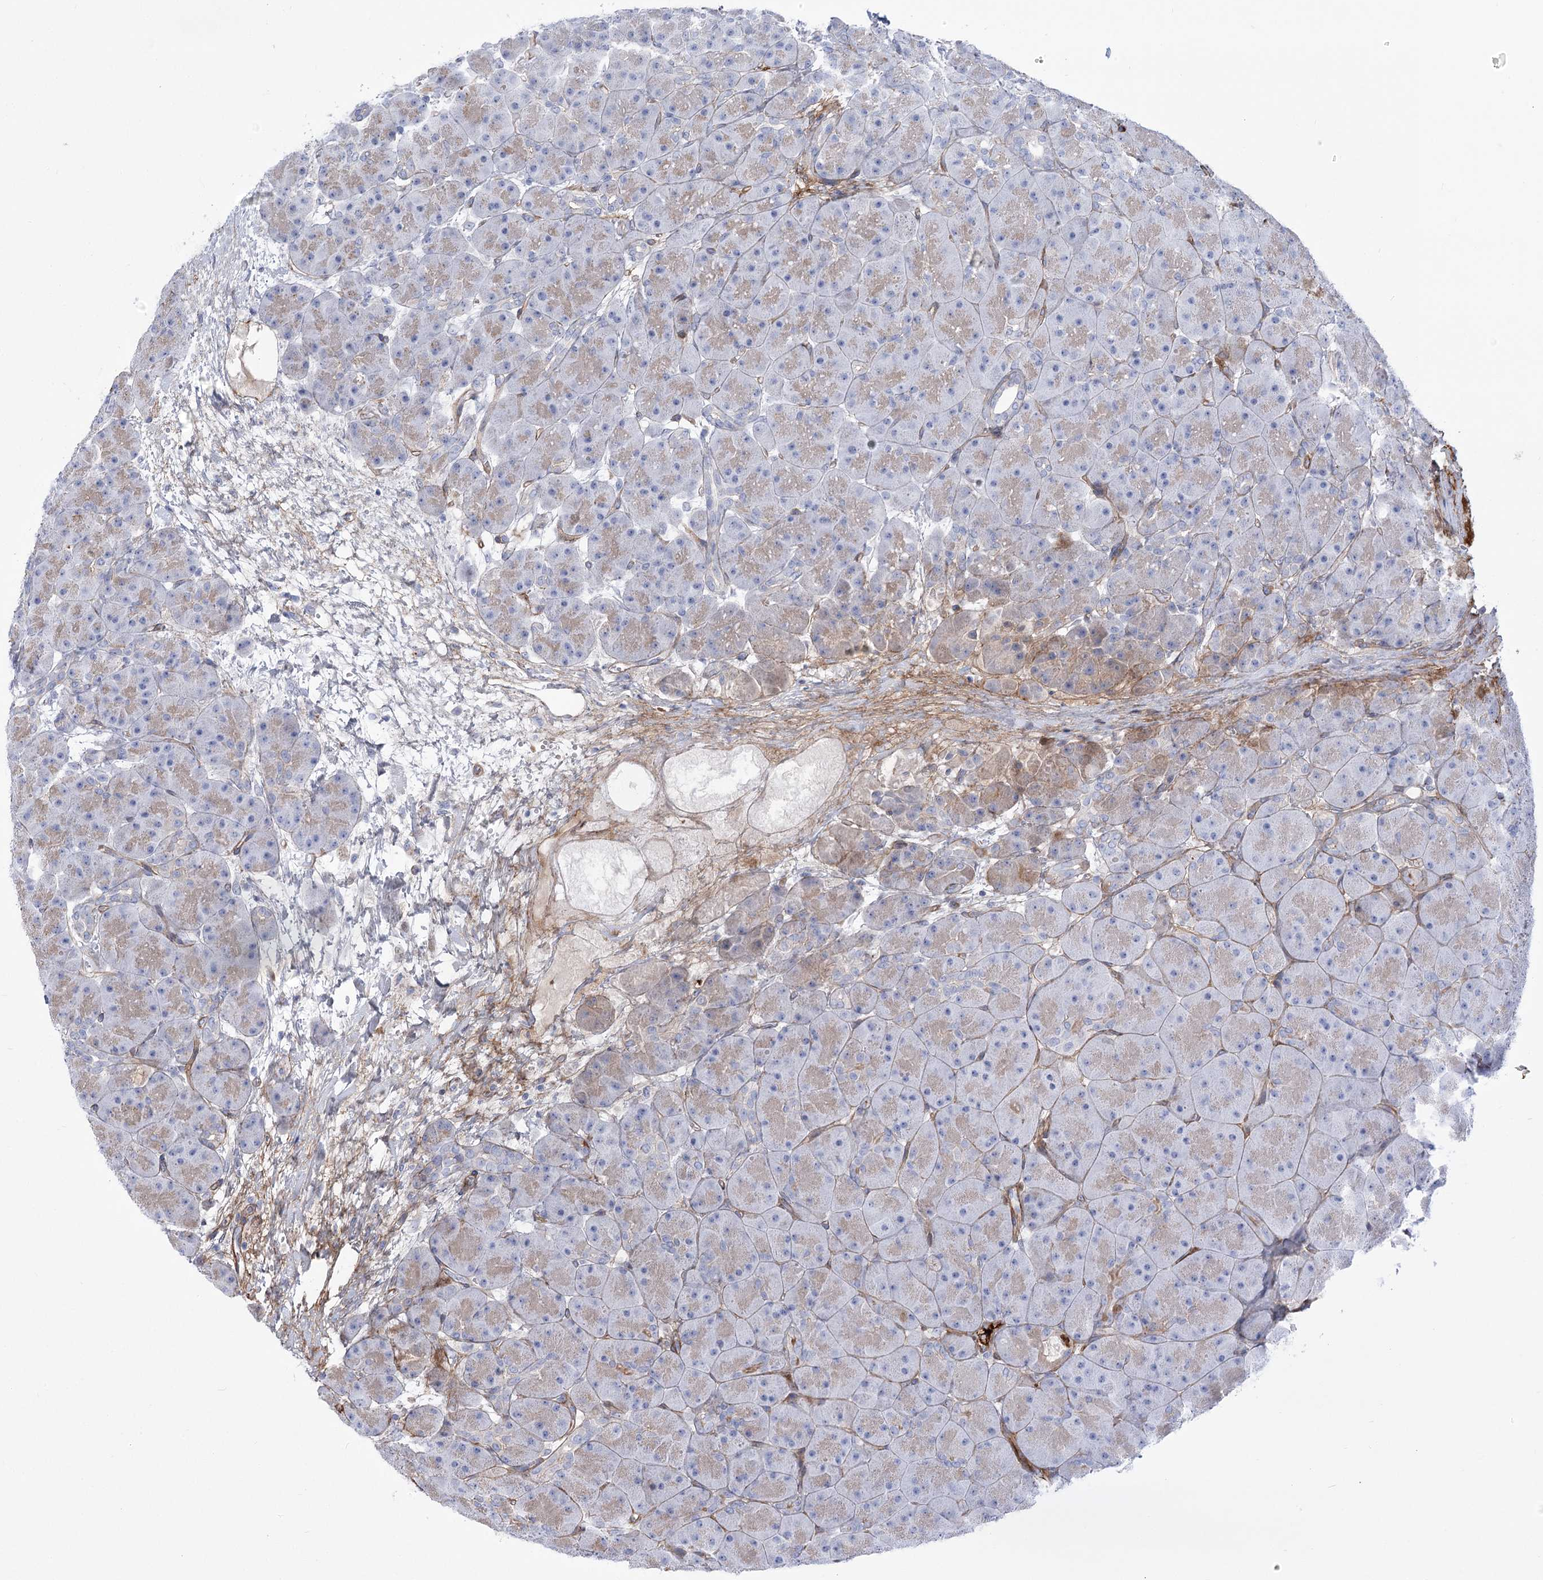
{"staining": {"intensity": "weak", "quantity": "25%-75%", "location": "cytoplasmic/membranous"}, "tissue": "pancreas", "cell_type": "Exocrine glandular cells", "image_type": "normal", "snomed": [{"axis": "morphology", "description": "Normal tissue, NOS"}, {"axis": "topography", "description": "Pancreas"}], "caption": "High-magnification brightfield microscopy of benign pancreas stained with DAB (3,3'-diaminobenzidine) (brown) and counterstained with hematoxylin (blue). exocrine glandular cells exhibit weak cytoplasmic/membranous positivity is identified in about25%-75% of cells. (DAB (3,3'-diaminobenzidine) IHC, brown staining for protein, blue staining for nuclei).", "gene": "ANKRD23", "patient": {"sex": "male", "age": 66}}